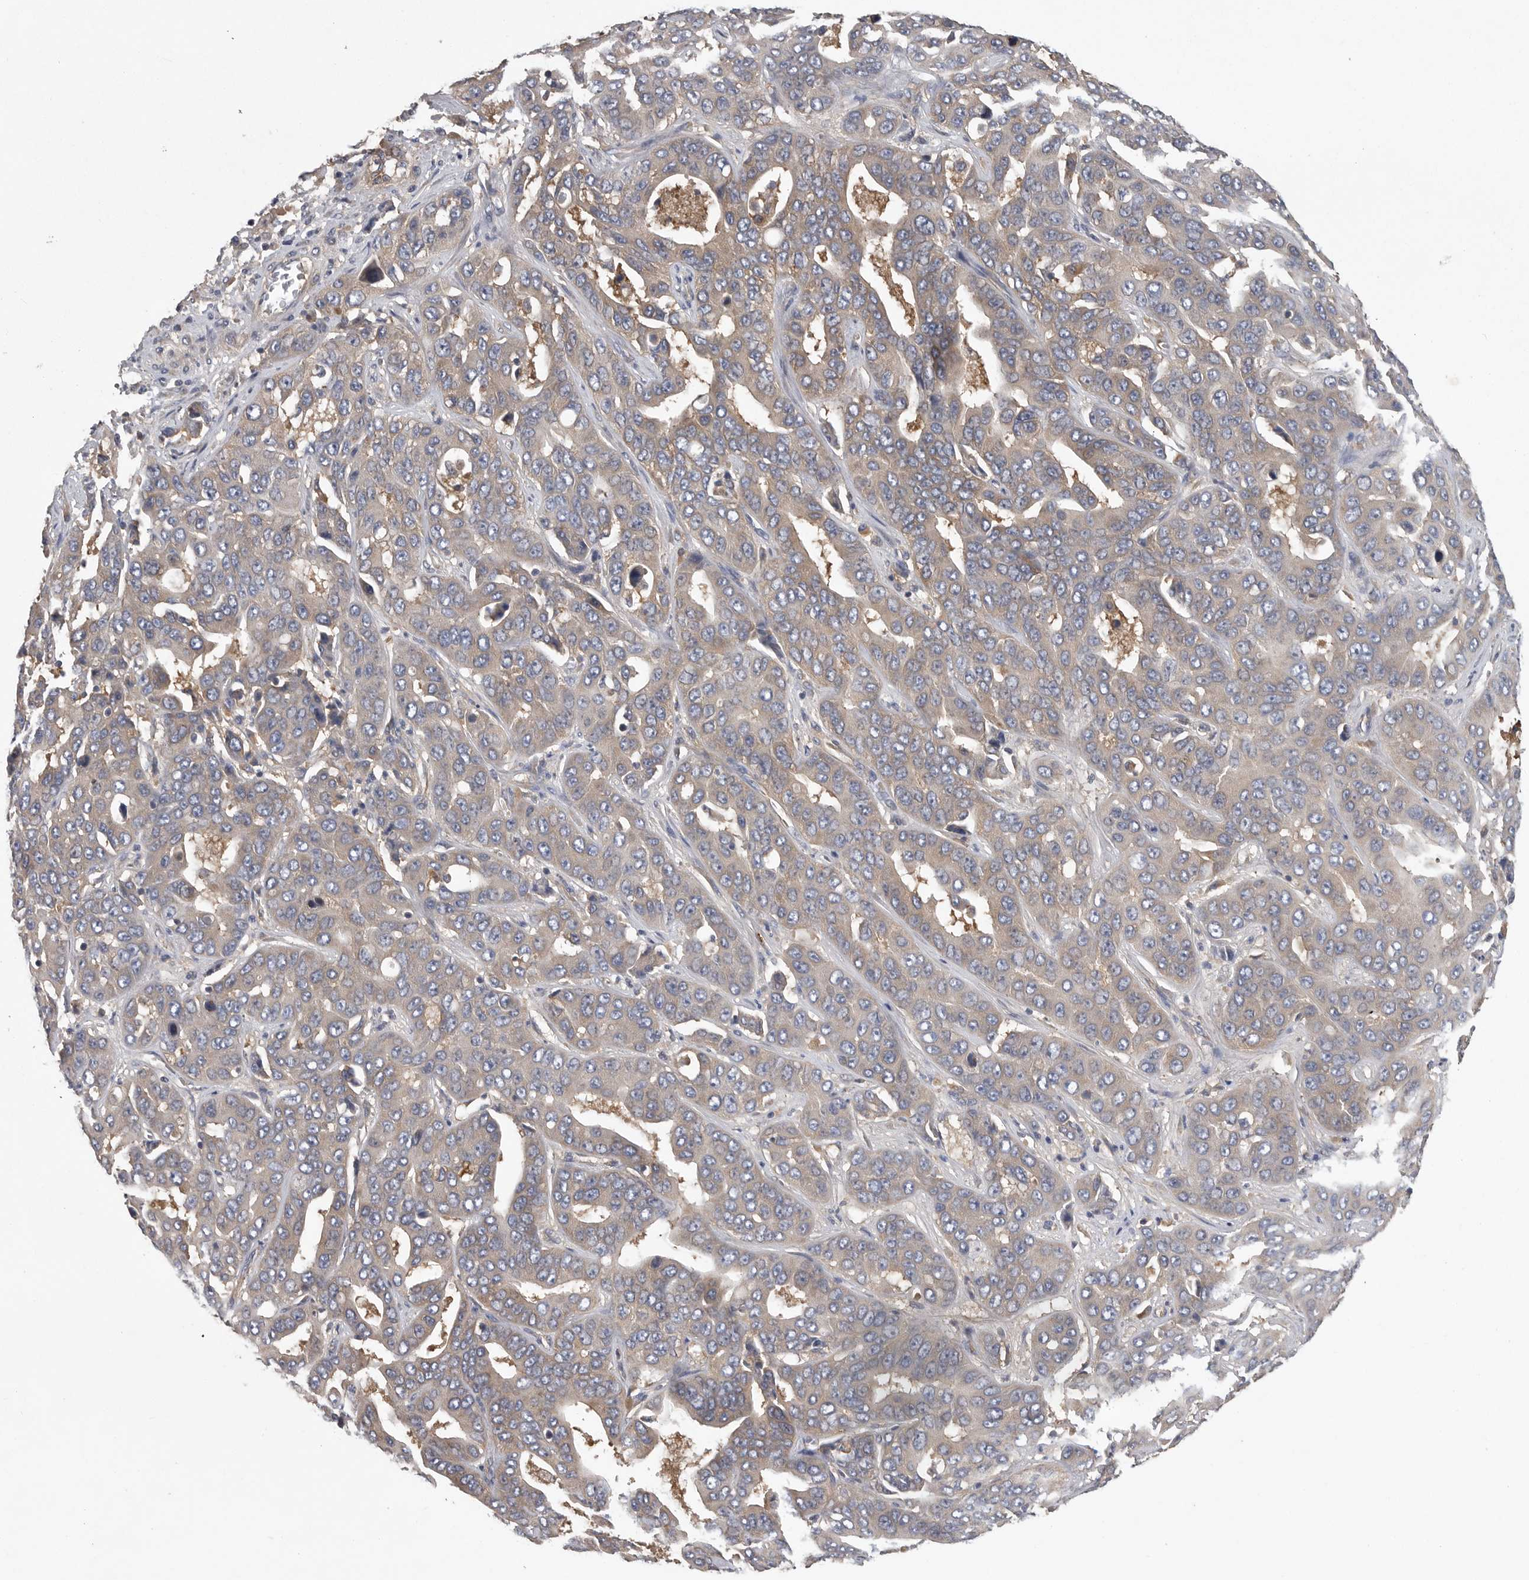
{"staining": {"intensity": "negative", "quantity": "none", "location": "none"}, "tissue": "liver cancer", "cell_type": "Tumor cells", "image_type": "cancer", "snomed": [{"axis": "morphology", "description": "Cholangiocarcinoma"}, {"axis": "topography", "description": "Liver"}], "caption": "Protein analysis of liver cholangiocarcinoma reveals no significant positivity in tumor cells. Nuclei are stained in blue.", "gene": "OXR1", "patient": {"sex": "female", "age": 52}}